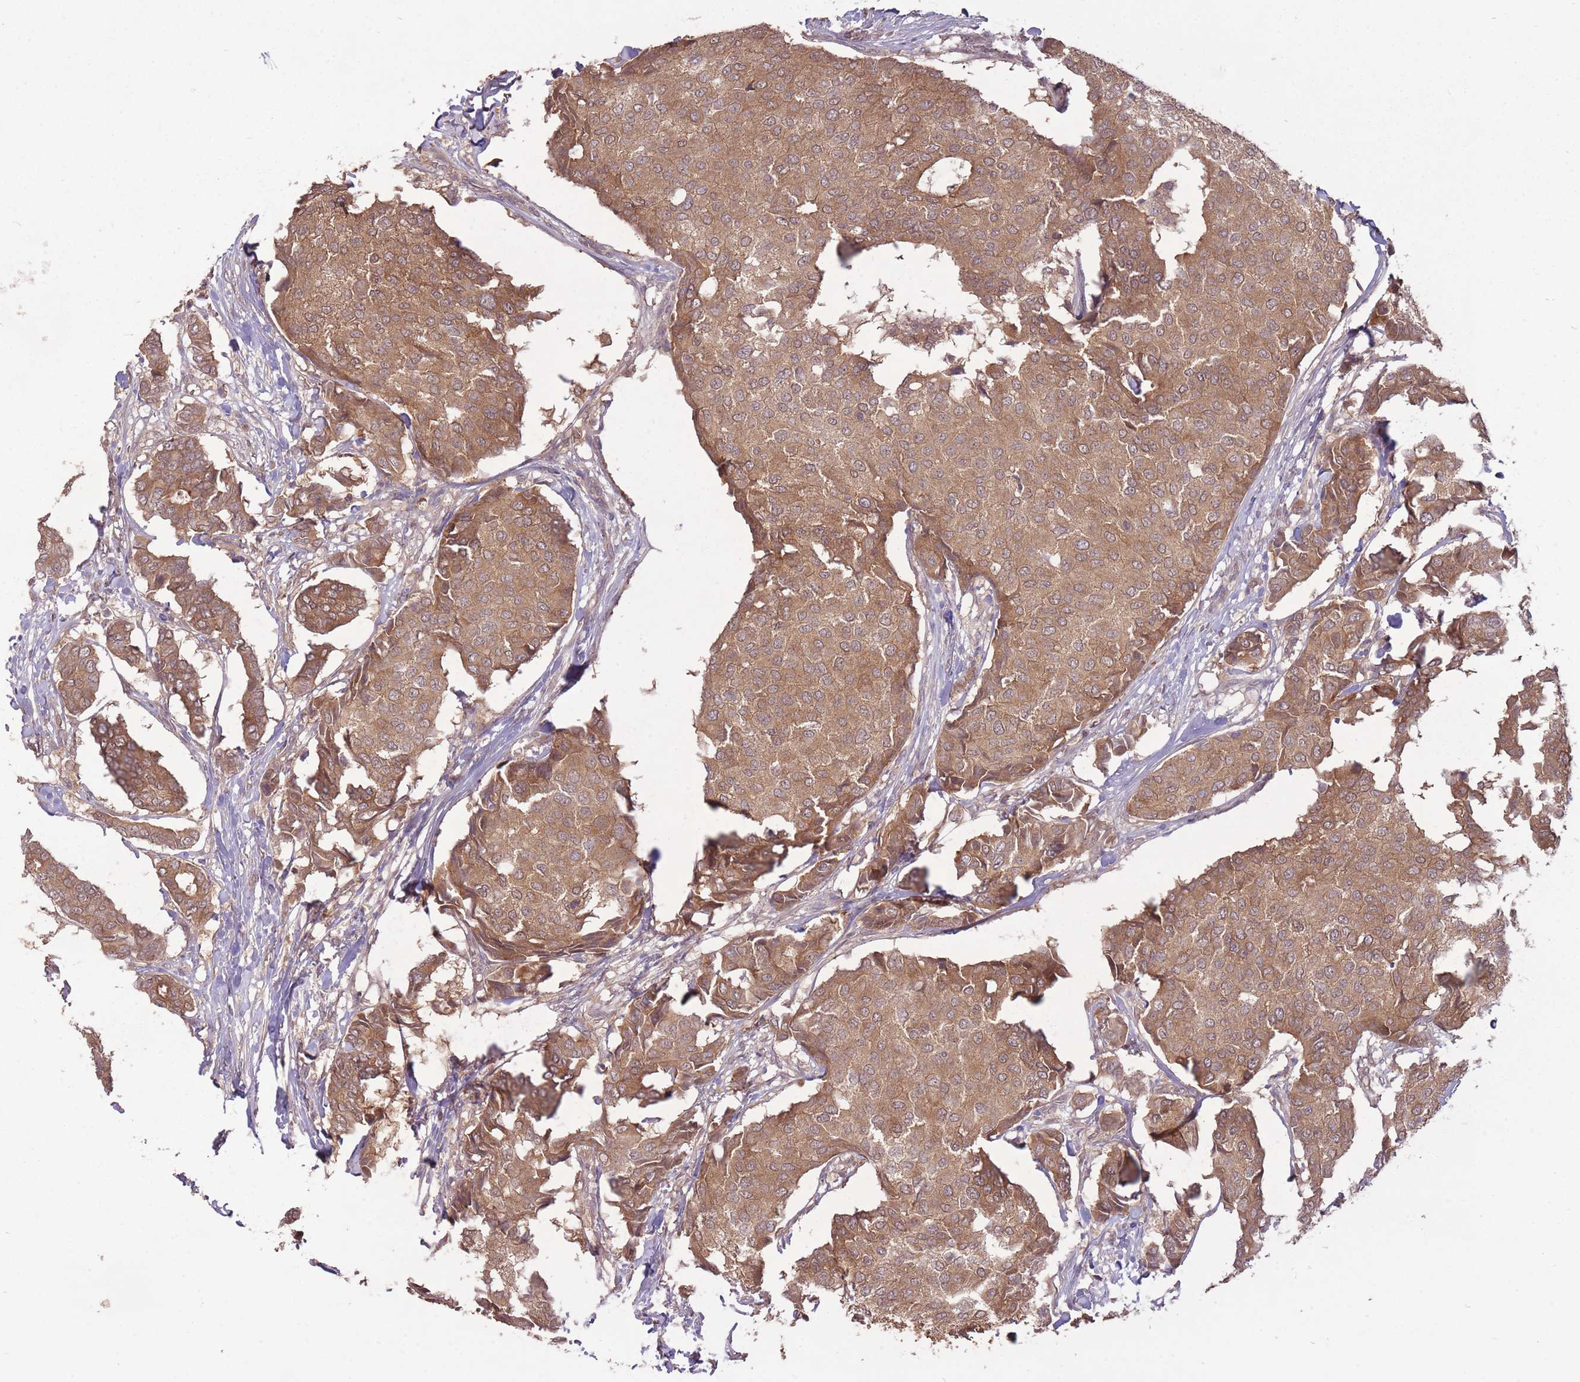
{"staining": {"intensity": "moderate", "quantity": ">75%", "location": "cytoplasmic/membranous"}, "tissue": "breast cancer", "cell_type": "Tumor cells", "image_type": "cancer", "snomed": [{"axis": "morphology", "description": "Duct carcinoma"}, {"axis": "topography", "description": "Breast"}], "caption": "Immunohistochemical staining of human intraductal carcinoma (breast) shows medium levels of moderate cytoplasmic/membranous positivity in approximately >75% of tumor cells. The staining was performed using DAB (3,3'-diaminobenzidine) to visualize the protein expression in brown, while the nuclei were stained in blue with hematoxylin (Magnification: 20x).", "gene": "LRATD2", "patient": {"sex": "female", "age": 75}}